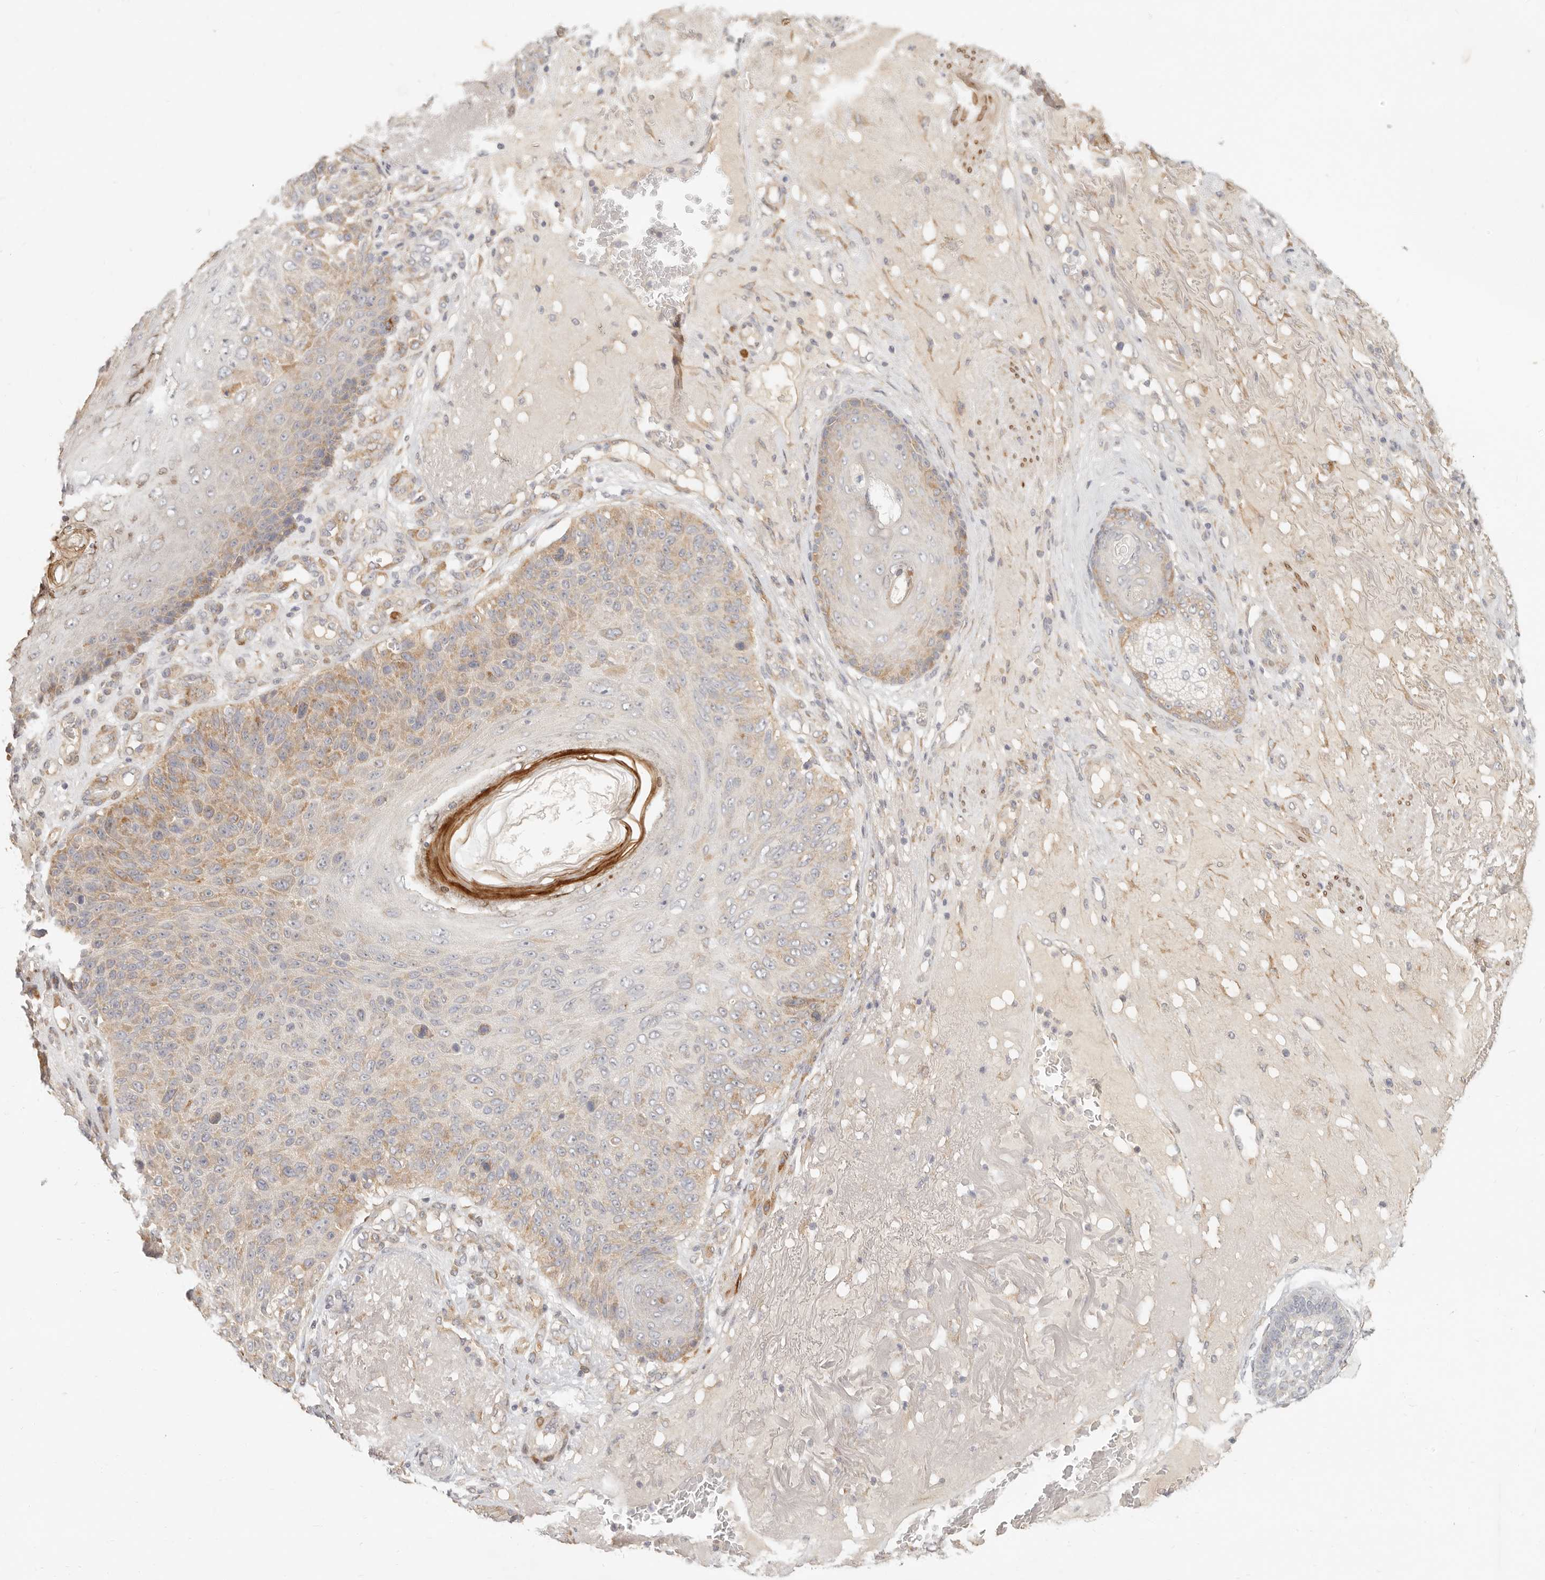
{"staining": {"intensity": "moderate", "quantity": "25%-75%", "location": "cytoplasmic/membranous"}, "tissue": "skin cancer", "cell_type": "Tumor cells", "image_type": "cancer", "snomed": [{"axis": "morphology", "description": "Squamous cell carcinoma, NOS"}, {"axis": "topography", "description": "Skin"}], "caption": "Immunohistochemical staining of human skin cancer shows moderate cytoplasmic/membranous protein staining in about 25%-75% of tumor cells. (DAB = brown stain, brightfield microscopy at high magnification).", "gene": "PABPC4", "patient": {"sex": "female", "age": 88}}